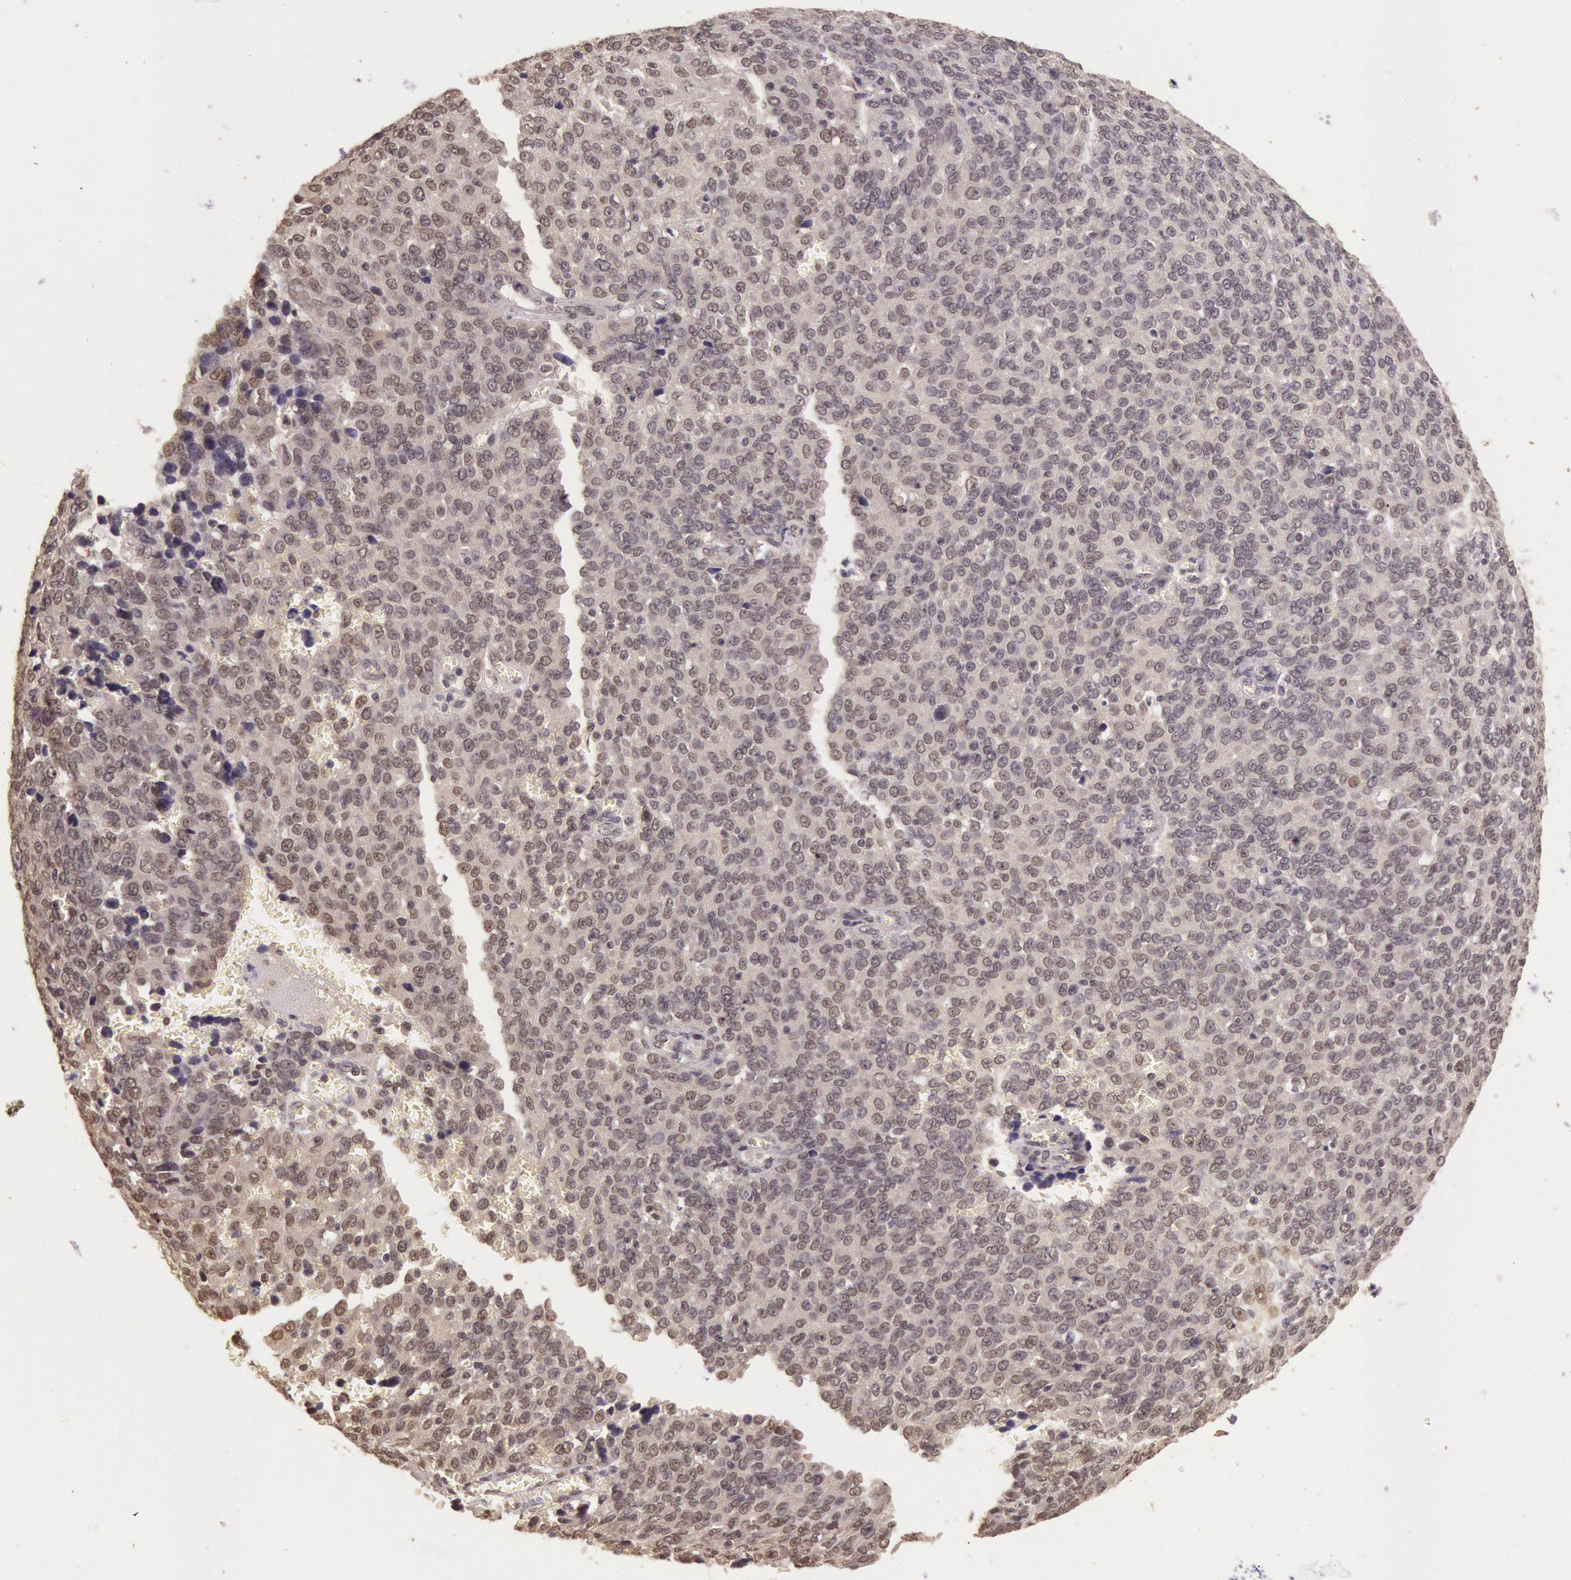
{"staining": {"intensity": "weak", "quantity": "25%-75%", "location": "cytoplasmic/membranous,nuclear"}, "tissue": "ovarian cancer", "cell_type": "Tumor cells", "image_type": "cancer", "snomed": [{"axis": "morphology", "description": "Carcinoma, endometroid"}, {"axis": "topography", "description": "Ovary"}], "caption": "Brown immunohistochemical staining in ovarian cancer exhibits weak cytoplasmic/membranous and nuclear positivity in about 25%-75% of tumor cells.", "gene": "RTL10", "patient": {"sex": "female", "age": 75}}